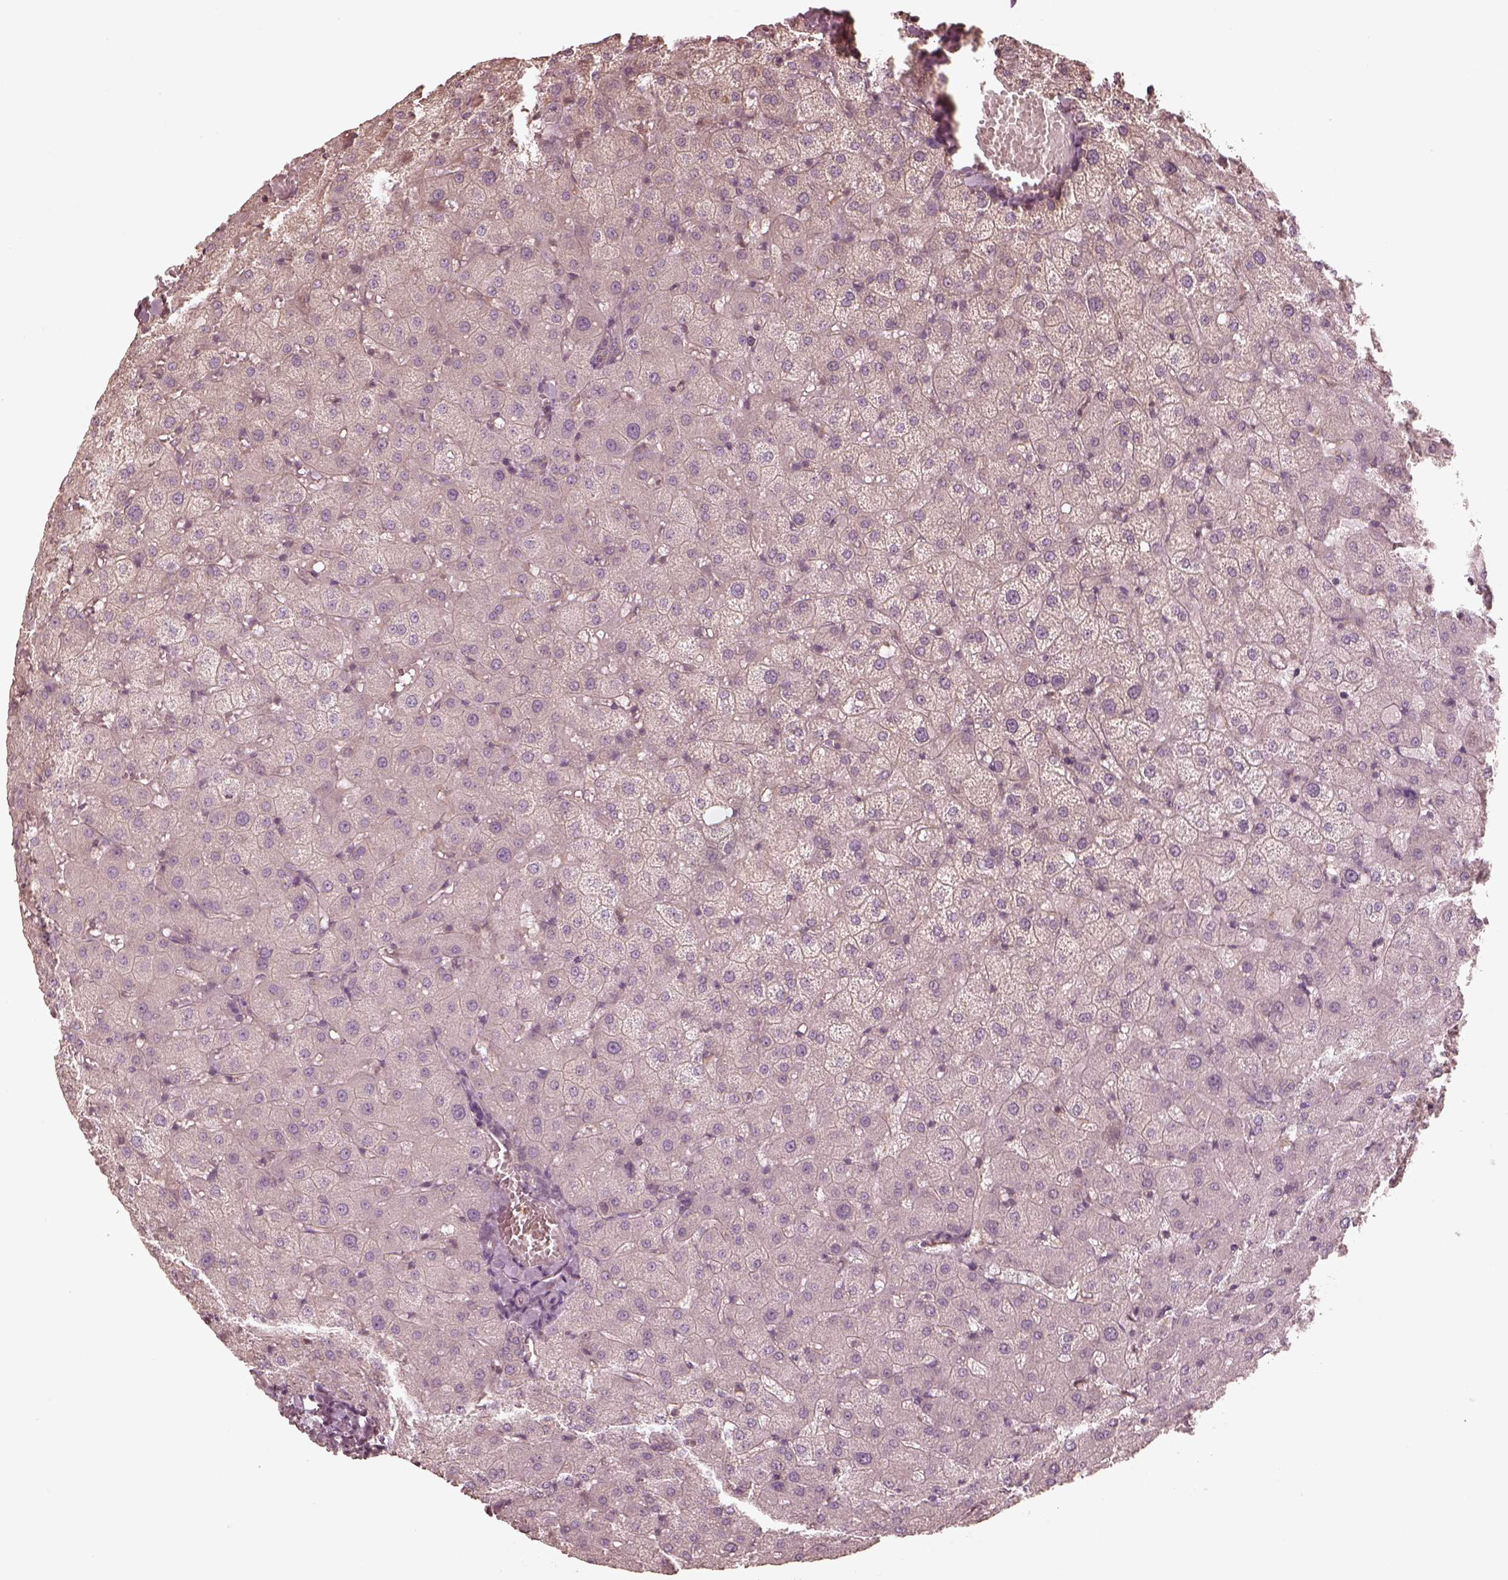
{"staining": {"intensity": "negative", "quantity": "none", "location": "none"}, "tissue": "liver", "cell_type": "Hepatocytes", "image_type": "normal", "snomed": [{"axis": "morphology", "description": "Normal tissue, NOS"}, {"axis": "topography", "description": "Liver"}], "caption": "Immunohistochemical staining of unremarkable human liver displays no significant staining in hepatocytes.", "gene": "KIF5C", "patient": {"sex": "female", "age": 50}}